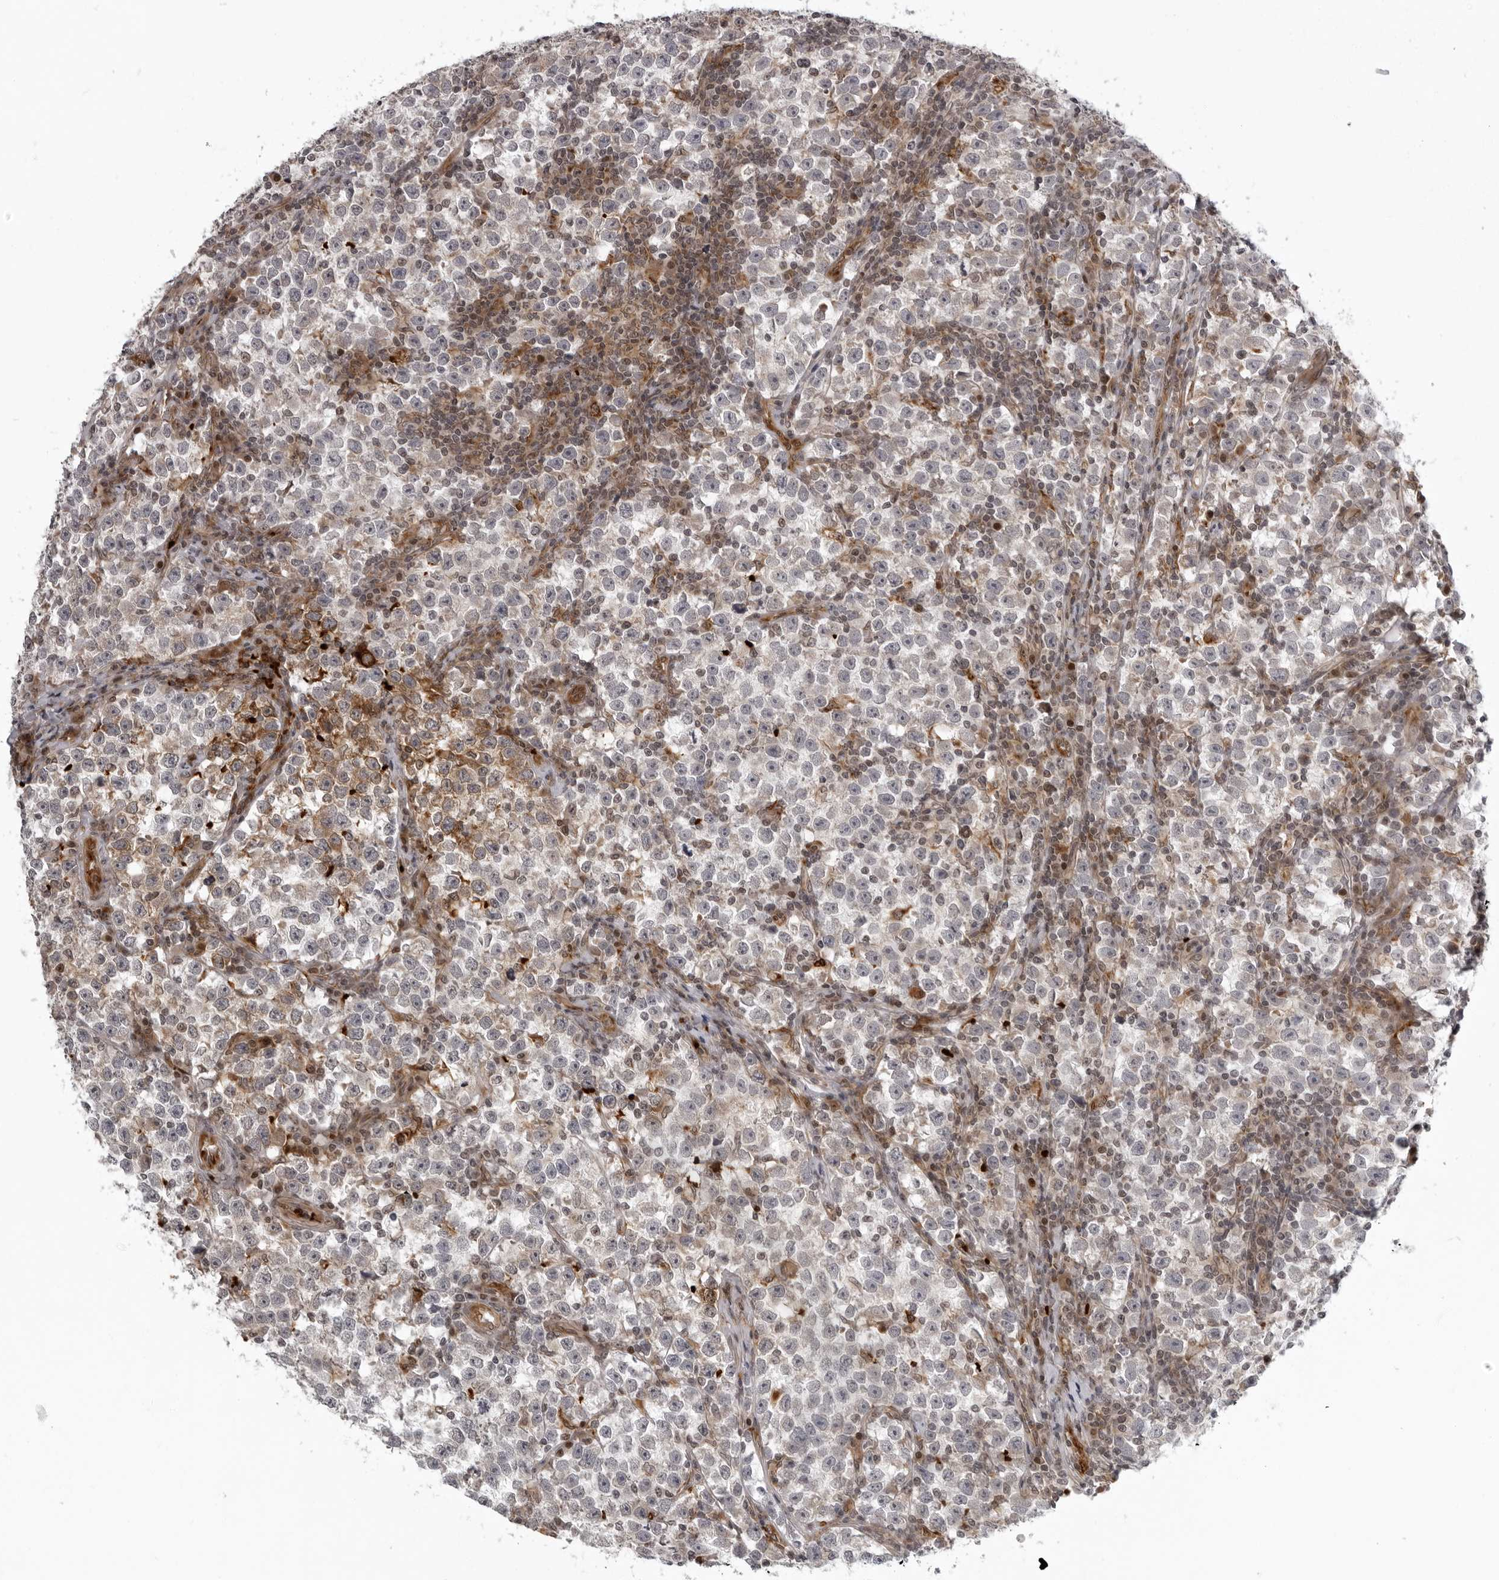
{"staining": {"intensity": "moderate", "quantity": "<25%", "location": "cytoplasmic/membranous"}, "tissue": "testis cancer", "cell_type": "Tumor cells", "image_type": "cancer", "snomed": [{"axis": "morphology", "description": "Normal tissue, NOS"}, {"axis": "morphology", "description": "Seminoma, NOS"}, {"axis": "topography", "description": "Testis"}], "caption": "Approximately <25% of tumor cells in human testis seminoma display moderate cytoplasmic/membranous protein staining as visualized by brown immunohistochemical staining.", "gene": "THOP1", "patient": {"sex": "male", "age": 43}}